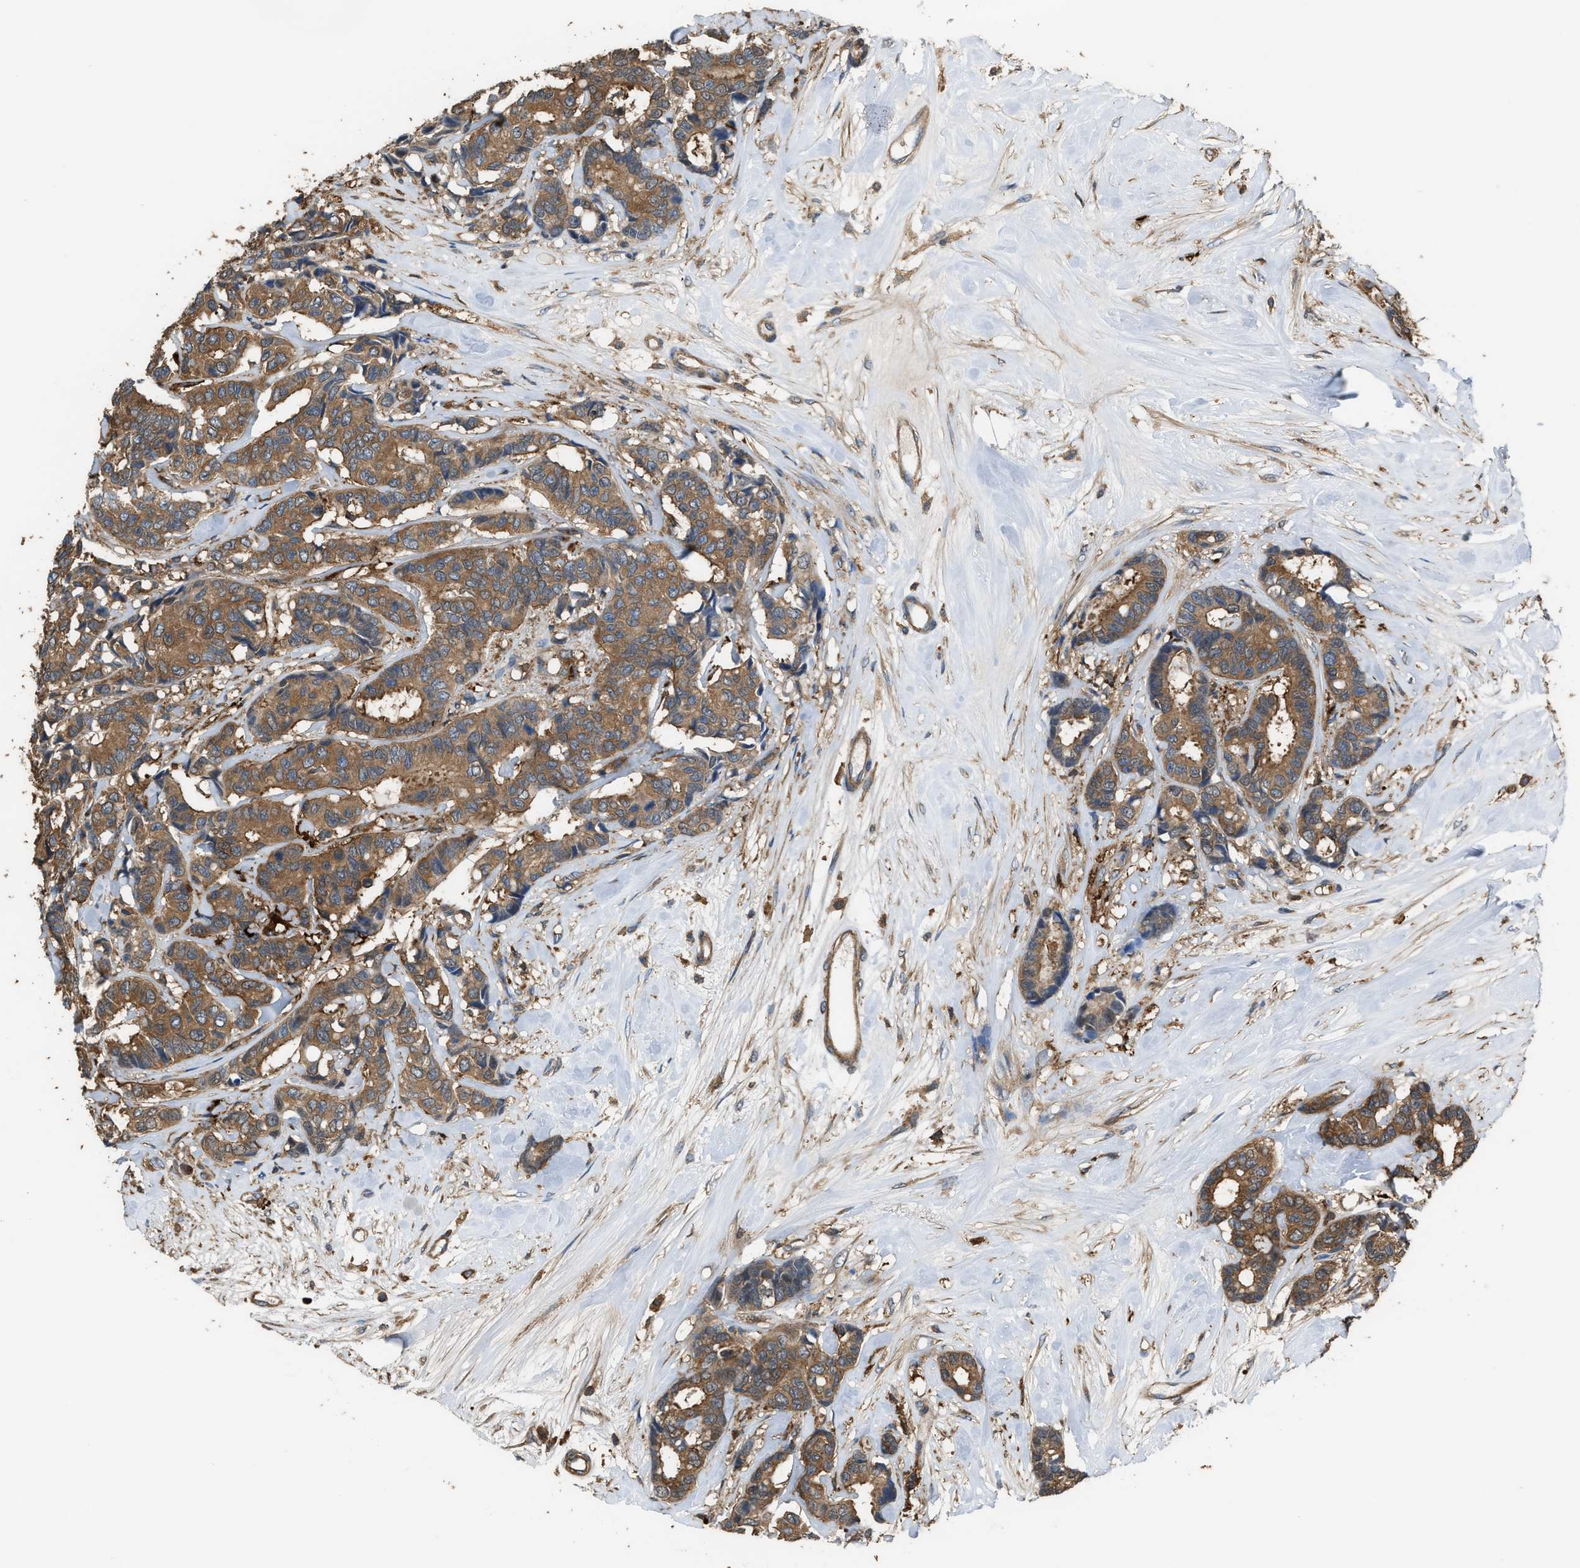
{"staining": {"intensity": "moderate", "quantity": ">75%", "location": "cytoplasmic/membranous"}, "tissue": "breast cancer", "cell_type": "Tumor cells", "image_type": "cancer", "snomed": [{"axis": "morphology", "description": "Duct carcinoma"}, {"axis": "topography", "description": "Breast"}], "caption": "An immunohistochemistry (IHC) histopathology image of tumor tissue is shown. Protein staining in brown labels moderate cytoplasmic/membranous positivity in breast cancer (intraductal carcinoma) within tumor cells. Immunohistochemistry stains the protein of interest in brown and the nuclei are stained blue.", "gene": "ATIC", "patient": {"sex": "female", "age": 87}}